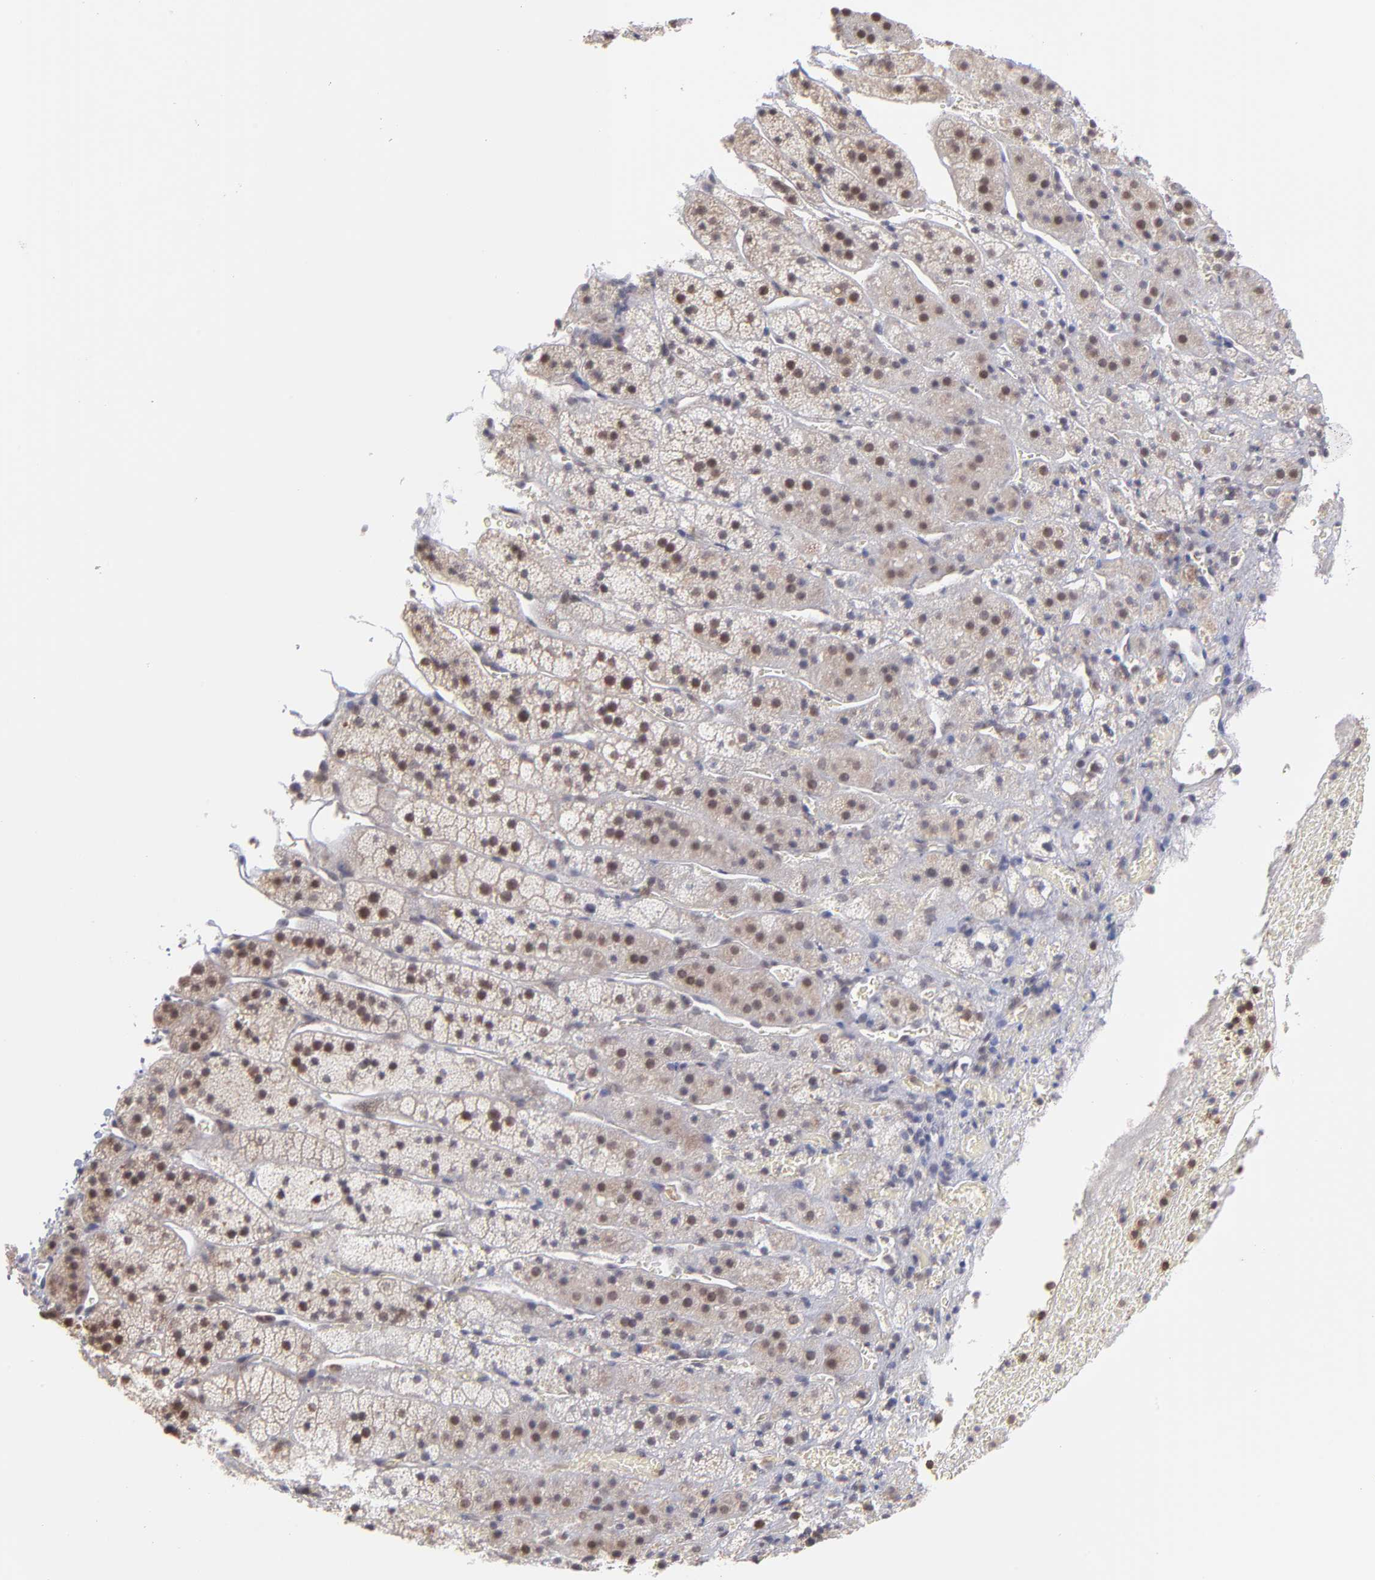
{"staining": {"intensity": "weak", "quantity": "<25%", "location": "nuclear"}, "tissue": "adrenal gland", "cell_type": "Glandular cells", "image_type": "normal", "snomed": [{"axis": "morphology", "description": "Normal tissue, NOS"}, {"axis": "topography", "description": "Adrenal gland"}], "caption": "Image shows no significant protein positivity in glandular cells of unremarkable adrenal gland.", "gene": "OAS1", "patient": {"sex": "female", "age": 44}}